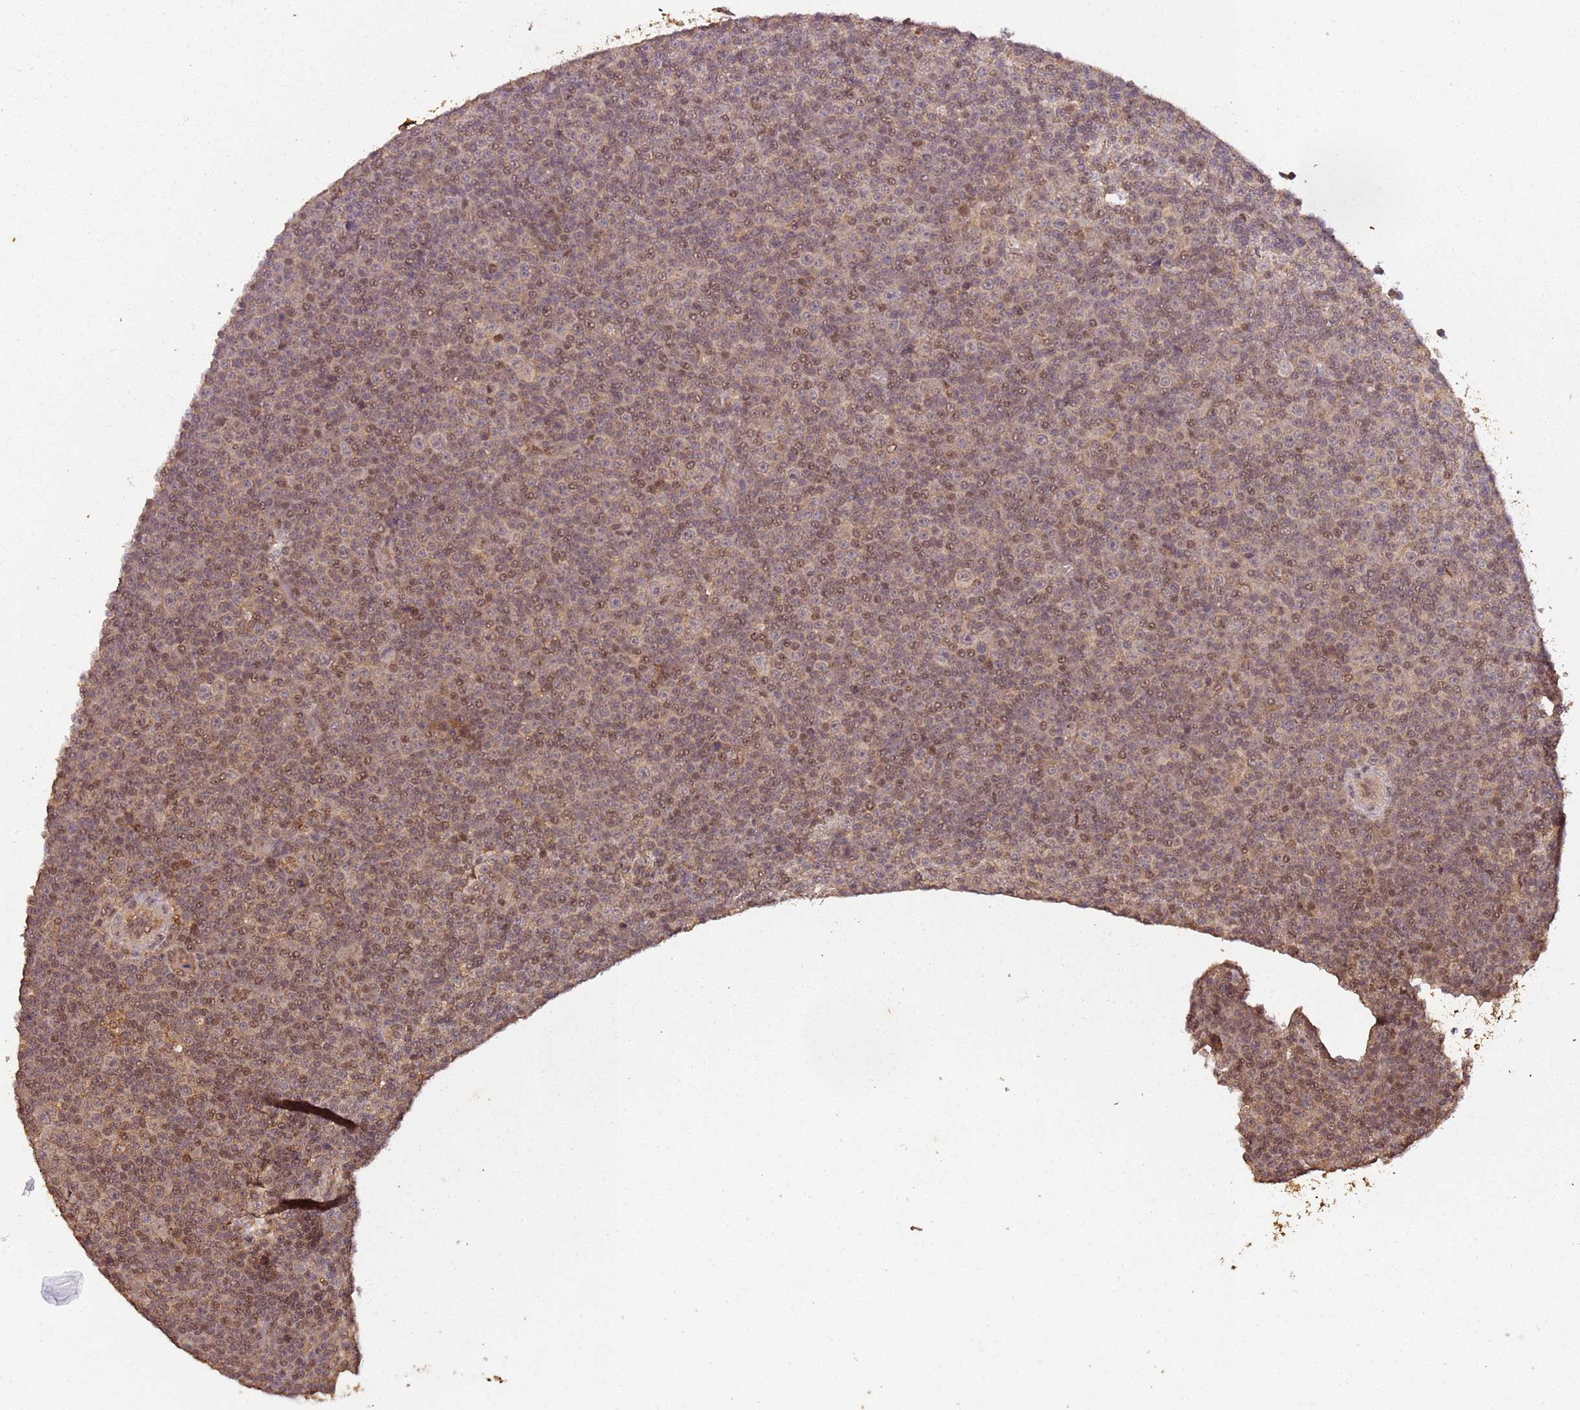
{"staining": {"intensity": "moderate", "quantity": "25%-75%", "location": "nuclear"}, "tissue": "lymphoma", "cell_type": "Tumor cells", "image_type": "cancer", "snomed": [{"axis": "morphology", "description": "Malignant lymphoma, non-Hodgkin's type, Low grade"}, {"axis": "topography", "description": "Lymph node"}], "caption": "Approximately 25%-75% of tumor cells in low-grade malignant lymphoma, non-Hodgkin's type display moderate nuclear protein staining as visualized by brown immunohistochemical staining.", "gene": "COL1A2", "patient": {"sex": "female", "age": 67}}